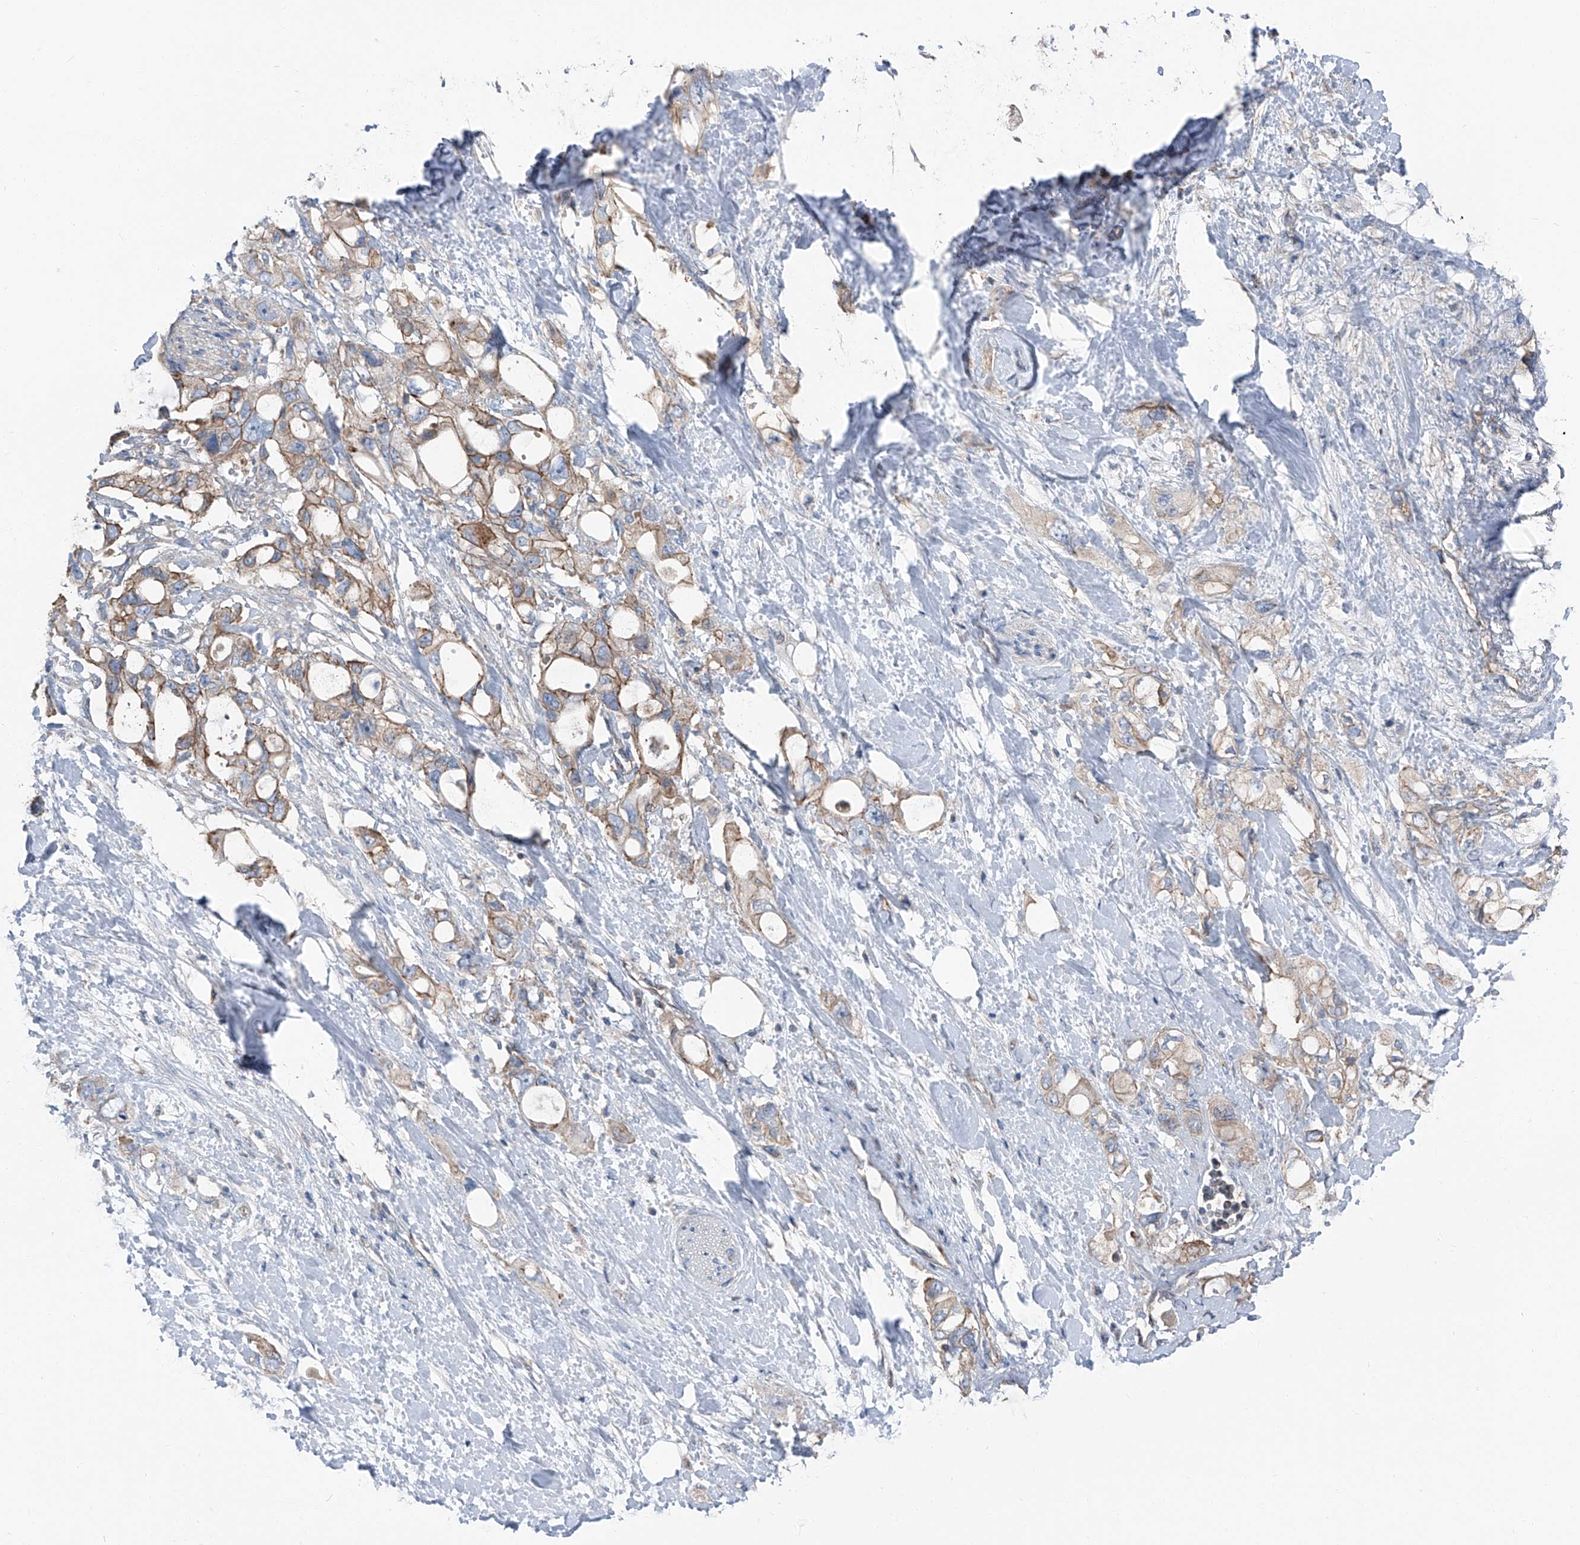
{"staining": {"intensity": "moderate", "quantity": ">75%", "location": "cytoplasmic/membranous"}, "tissue": "pancreatic cancer", "cell_type": "Tumor cells", "image_type": "cancer", "snomed": [{"axis": "morphology", "description": "Adenocarcinoma, NOS"}, {"axis": "topography", "description": "Pancreas"}], "caption": "DAB immunohistochemical staining of pancreatic adenocarcinoma displays moderate cytoplasmic/membranous protein staining in approximately >75% of tumor cells. Using DAB (brown) and hematoxylin (blue) stains, captured at high magnification using brightfield microscopy.", "gene": "GPR142", "patient": {"sex": "female", "age": 56}}